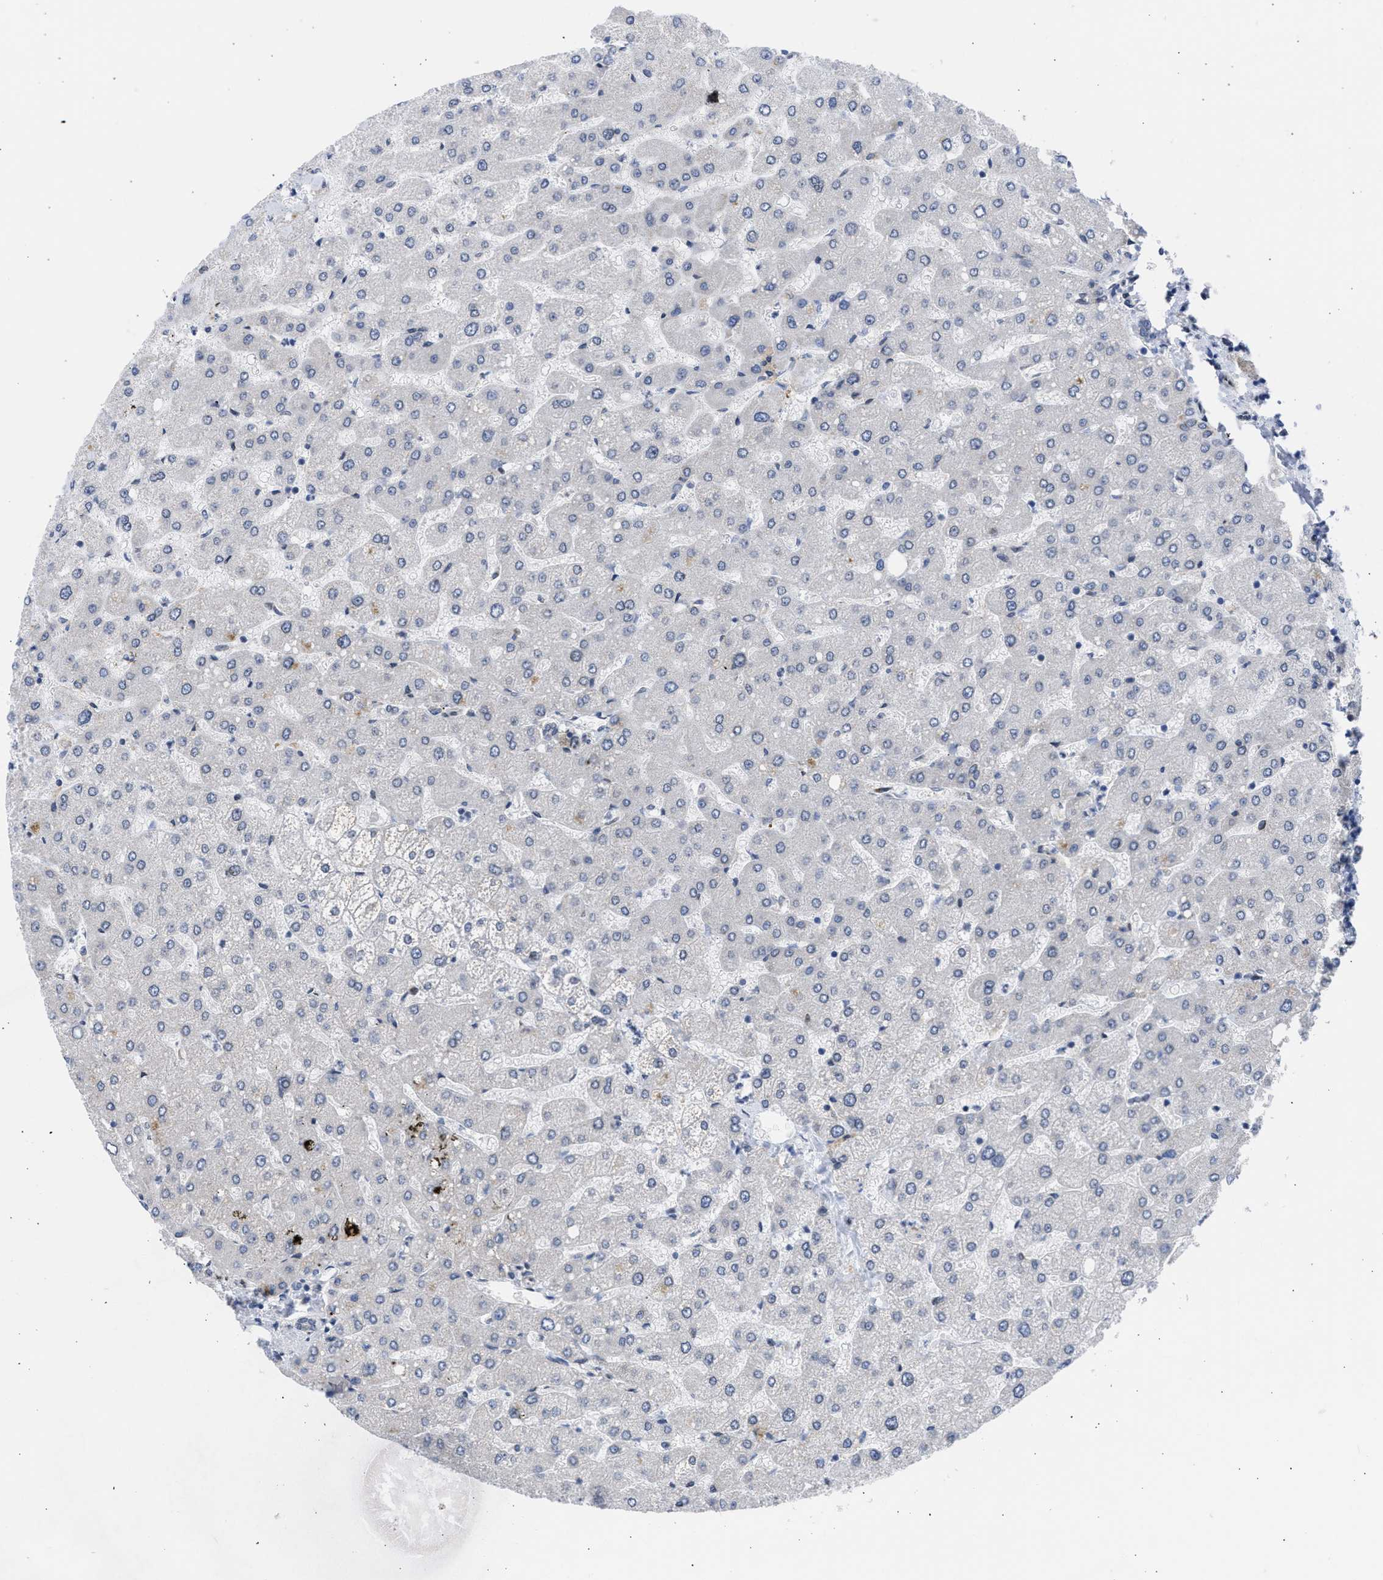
{"staining": {"intensity": "negative", "quantity": "none", "location": "none"}, "tissue": "liver", "cell_type": "Cholangiocytes", "image_type": "normal", "snomed": [{"axis": "morphology", "description": "Normal tissue, NOS"}, {"axis": "topography", "description": "Liver"}], "caption": "Cholangiocytes are negative for brown protein staining in benign liver.", "gene": "NUP35", "patient": {"sex": "male", "age": 55}}